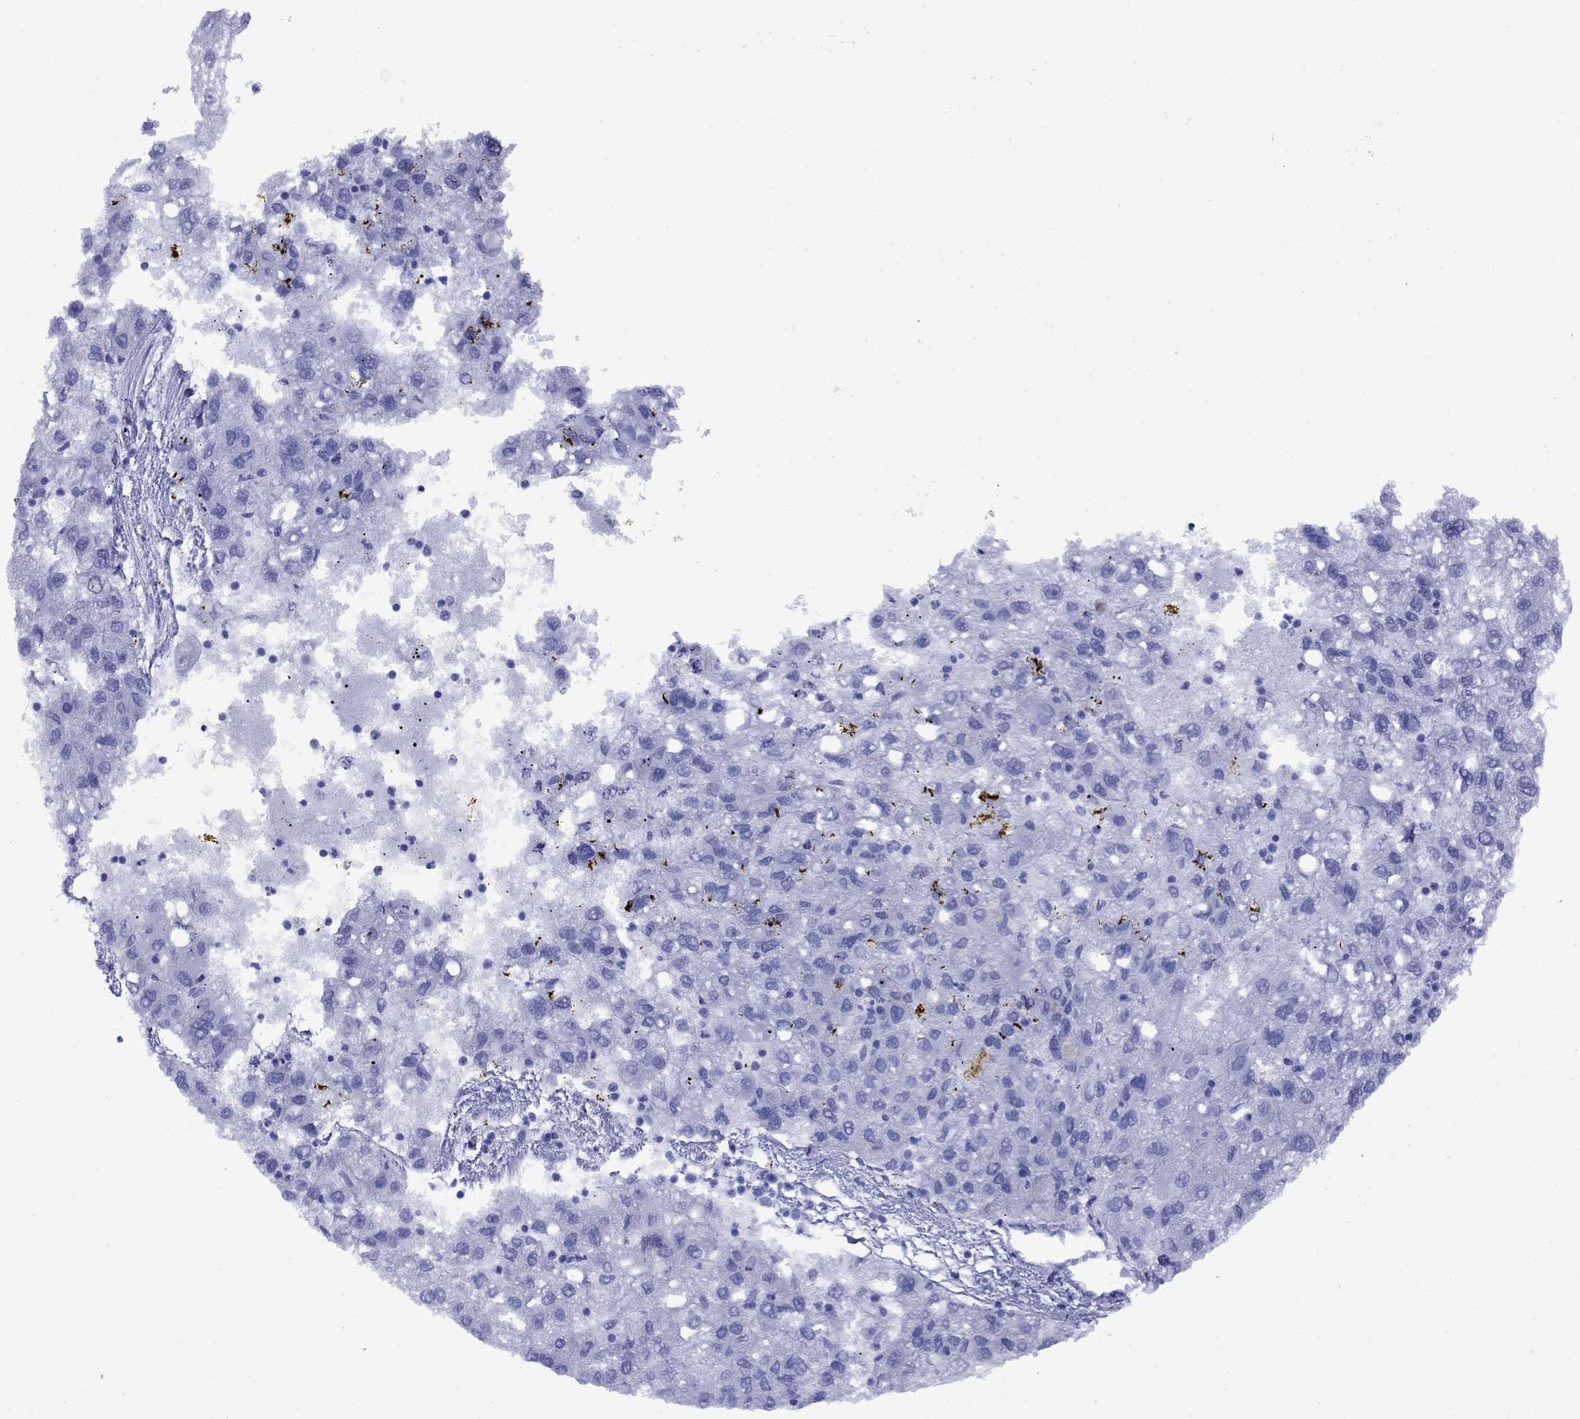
{"staining": {"intensity": "negative", "quantity": "none", "location": "none"}, "tissue": "liver cancer", "cell_type": "Tumor cells", "image_type": "cancer", "snomed": [{"axis": "morphology", "description": "Carcinoma, Hepatocellular, NOS"}, {"axis": "topography", "description": "Liver"}], "caption": "Tumor cells are negative for protein expression in human liver cancer.", "gene": "APOA2", "patient": {"sex": "female", "age": 82}}